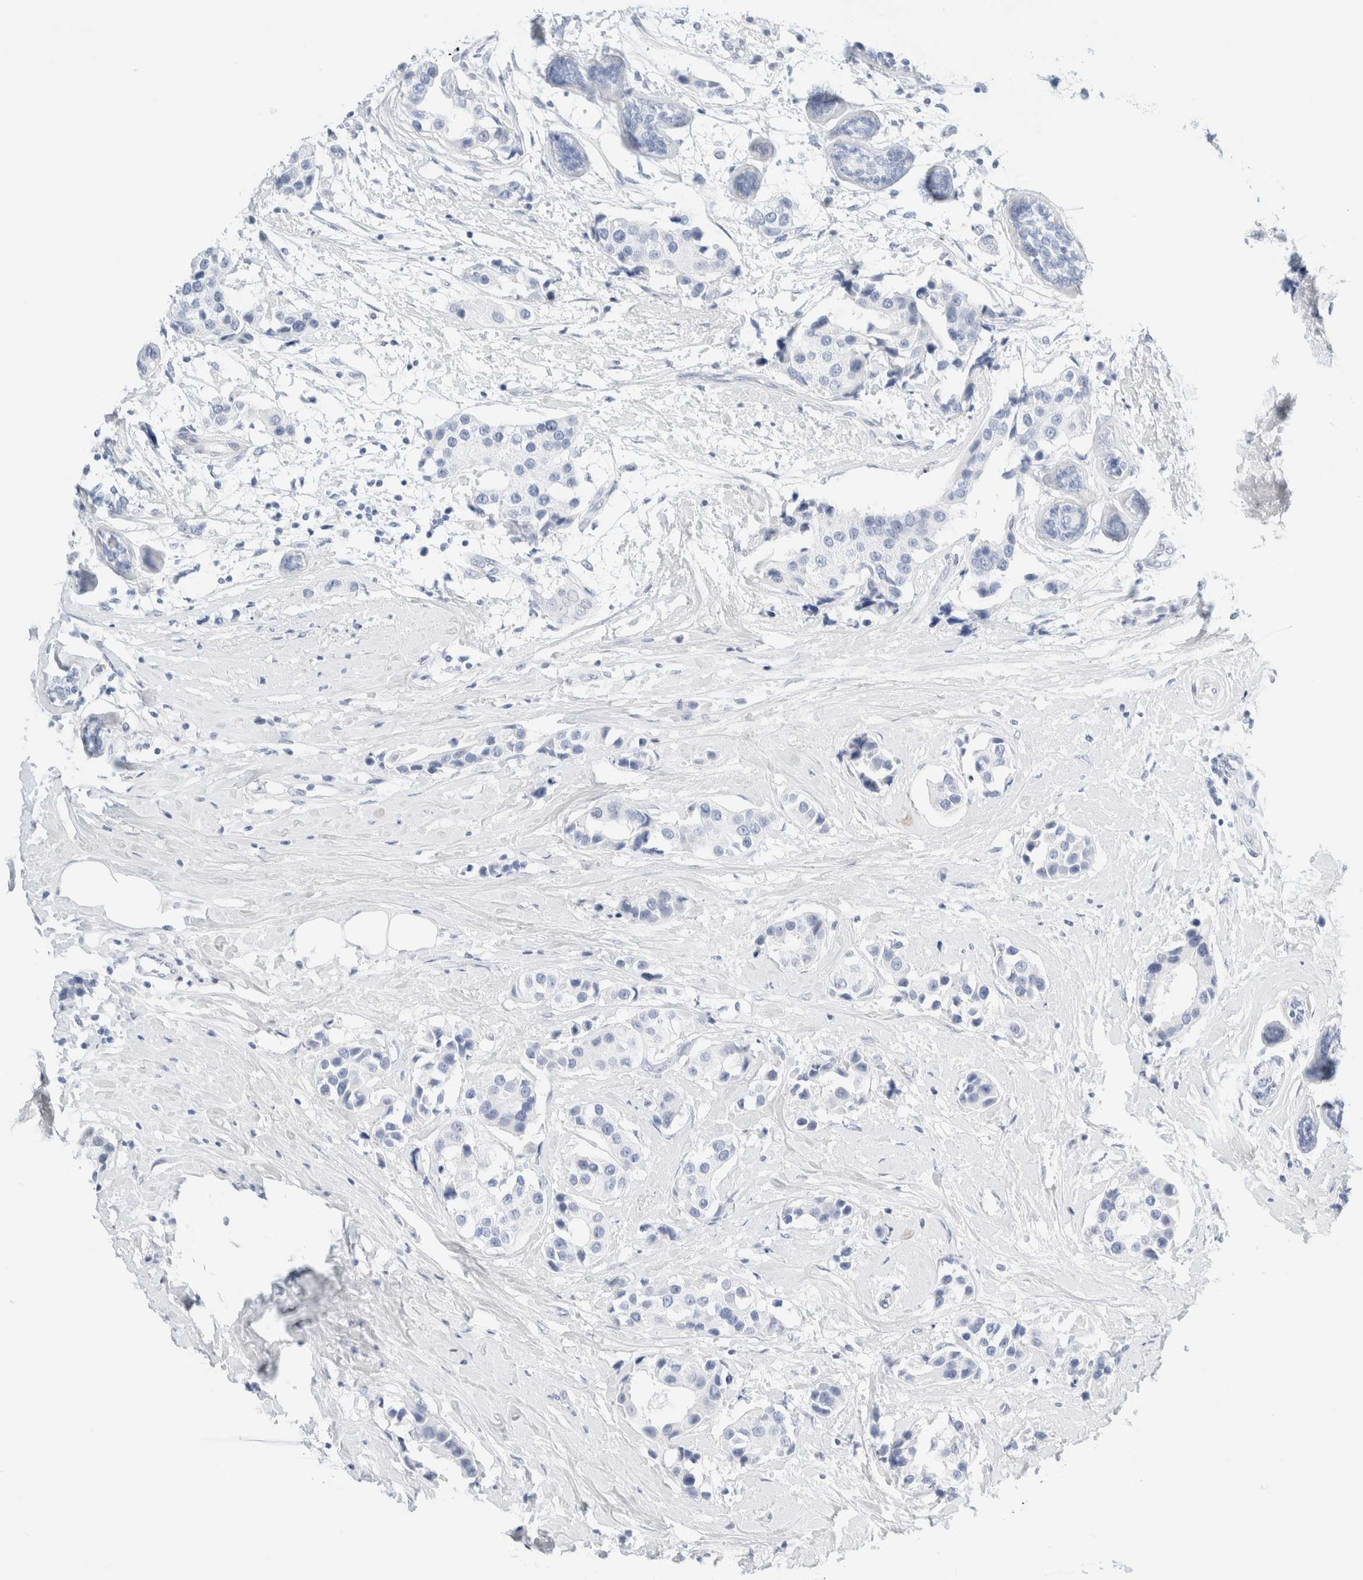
{"staining": {"intensity": "negative", "quantity": "none", "location": "none"}, "tissue": "breast cancer", "cell_type": "Tumor cells", "image_type": "cancer", "snomed": [{"axis": "morphology", "description": "Normal tissue, NOS"}, {"axis": "morphology", "description": "Duct carcinoma"}, {"axis": "topography", "description": "Breast"}], "caption": "Immunohistochemistry micrograph of infiltrating ductal carcinoma (breast) stained for a protein (brown), which exhibits no expression in tumor cells.", "gene": "DPYS", "patient": {"sex": "female", "age": 39}}